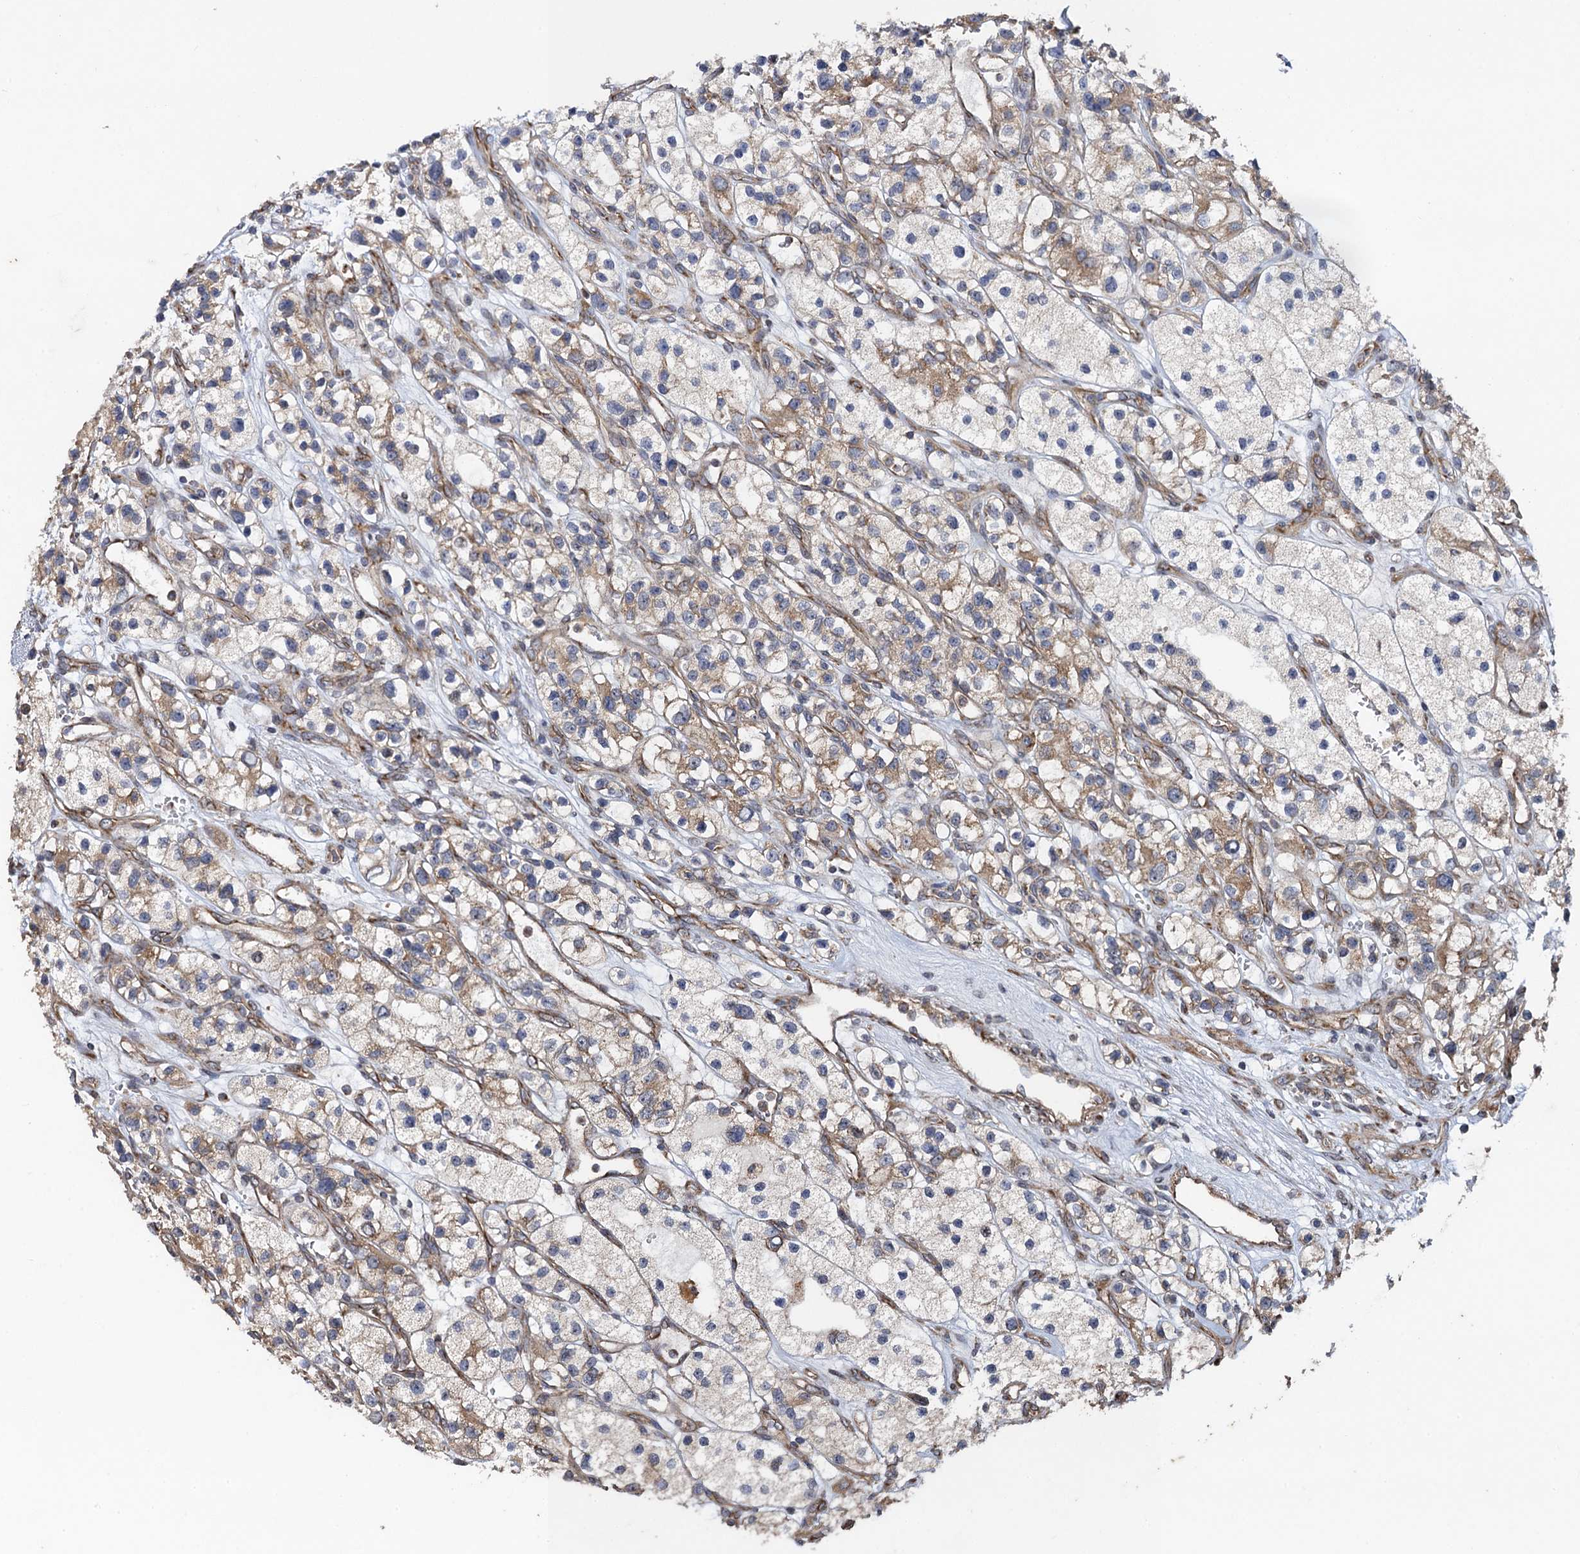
{"staining": {"intensity": "moderate", "quantity": "<25%", "location": "cytoplasmic/membranous"}, "tissue": "renal cancer", "cell_type": "Tumor cells", "image_type": "cancer", "snomed": [{"axis": "morphology", "description": "Adenocarcinoma, NOS"}, {"axis": "topography", "description": "Kidney"}], "caption": "Immunohistochemical staining of human renal adenocarcinoma displays low levels of moderate cytoplasmic/membranous protein staining in approximately <25% of tumor cells. (IHC, brightfield microscopy, high magnification).", "gene": "HAUS1", "patient": {"sex": "female", "age": 57}}